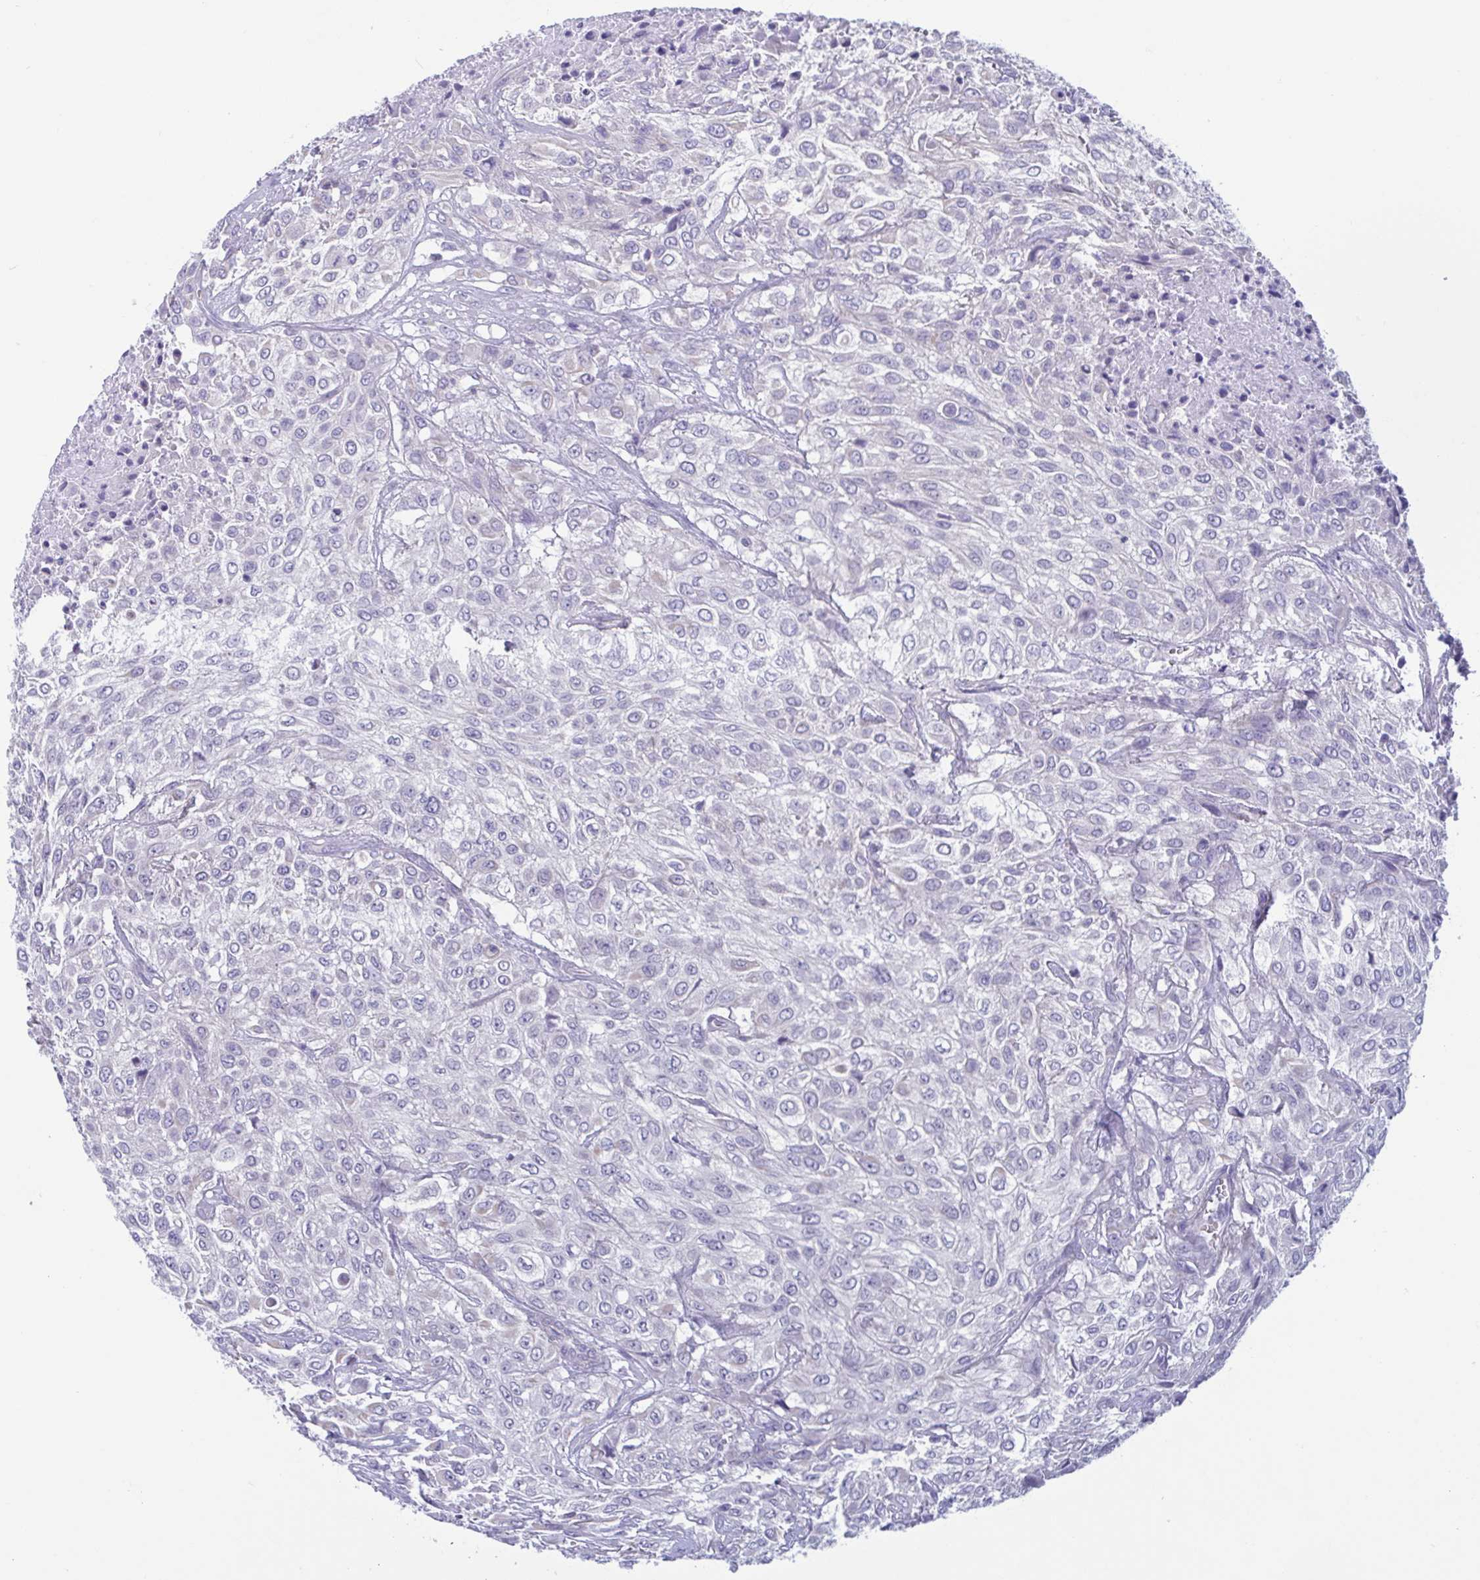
{"staining": {"intensity": "negative", "quantity": "none", "location": "none"}, "tissue": "urothelial cancer", "cell_type": "Tumor cells", "image_type": "cancer", "snomed": [{"axis": "morphology", "description": "Urothelial carcinoma, High grade"}, {"axis": "topography", "description": "Urinary bladder"}], "caption": "This is a image of immunohistochemistry staining of urothelial cancer, which shows no positivity in tumor cells. The staining is performed using DAB (3,3'-diaminobenzidine) brown chromogen with nuclei counter-stained in using hematoxylin.", "gene": "MORC4", "patient": {"sex": "male", "age": 57}}